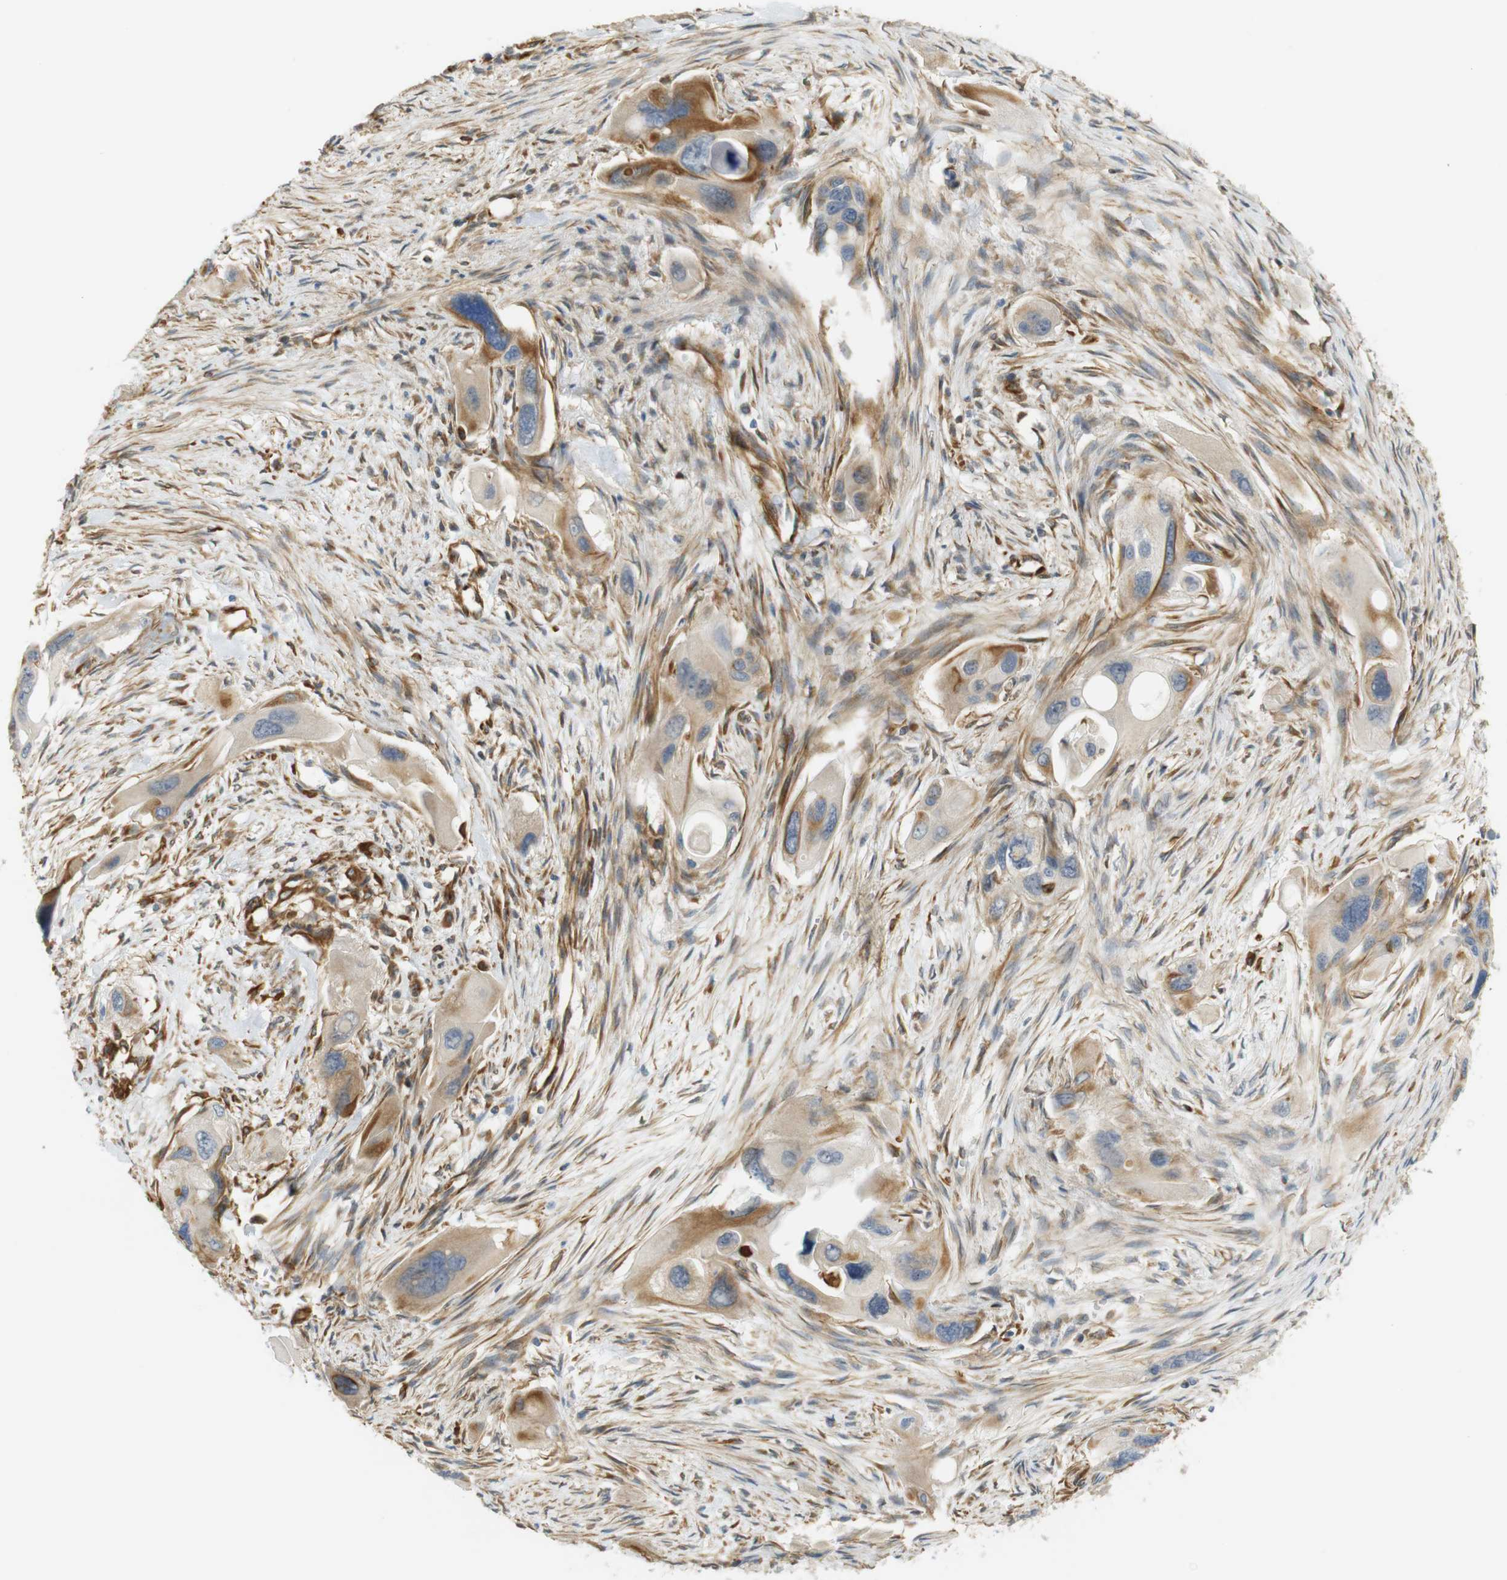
{"staining": {"intensity": "weak", "quantity": ">75%", "location": "cytoplasmic/membranous"}, "tissue": "pancreatic cancer", "cell_type": "Tumor cells", "image_type": "cancer", "snomed": [{"axis": "morphology", "description": "Adenocarcinoma, NOS"}, {"axis": "topography", "description": "Pancreas"}], "caption": "Protein staining of pancreatic cancer (adenocarcinoma) tissue reveals weak cytoplasmic/membranous staining in approximately >75% of tumor cells.", "gene": "CYTH3", "patient": {"sex": "male", "age": 73}}